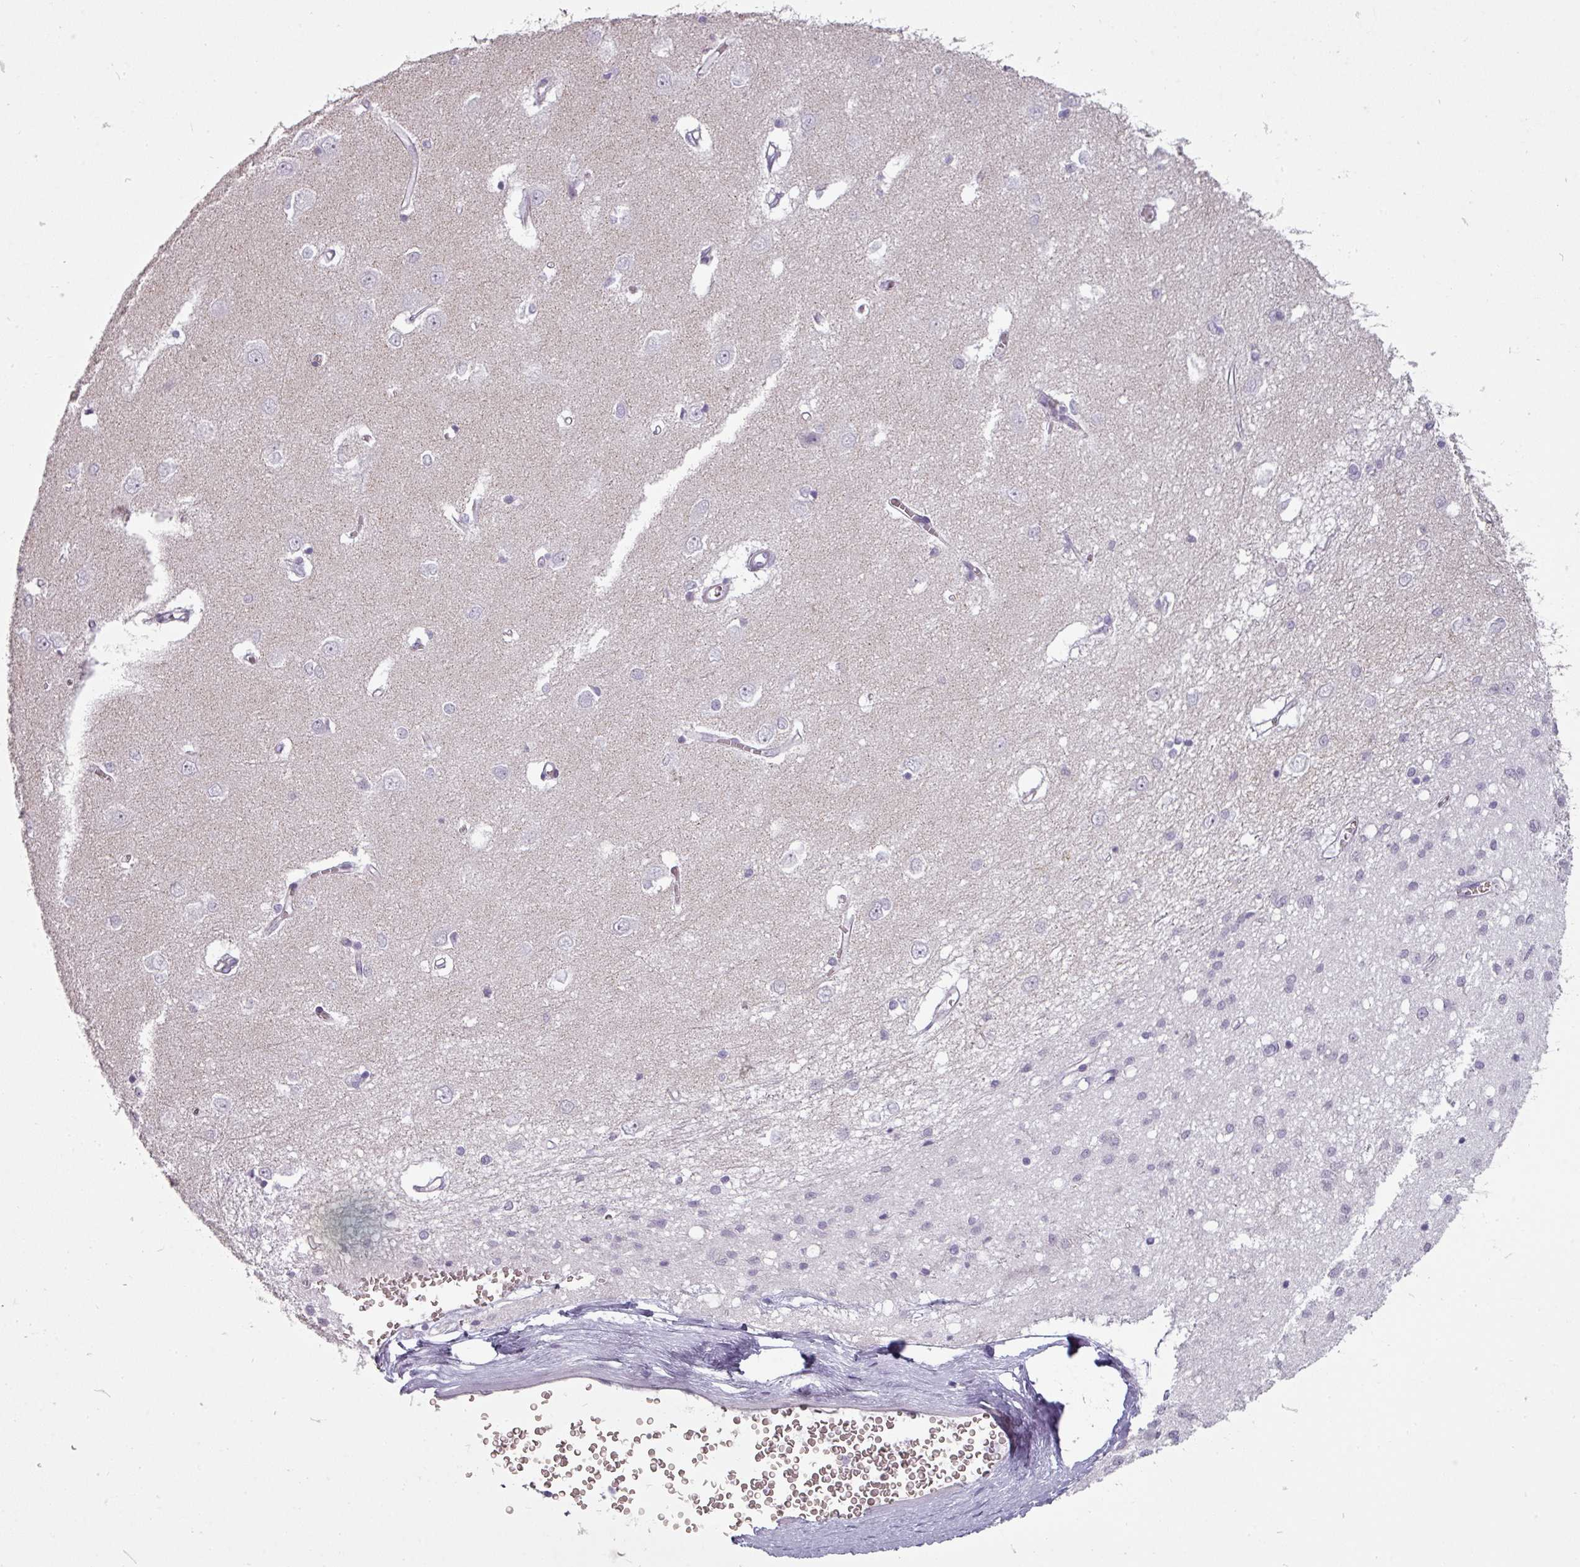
{"staining": {"intensity": "negative", "quantity": "none", "location": "none"}, "tissue": "caudate", "cell_type": "Glial cells", "image_type": "normal", "snomed": [{"axis": "morphology", "description": "Normal tissue, NOS"}, {"axis": "topography", "description": "Lateral ventricle wall"}], "caption": "Normal caudate was stained to show a protein in brown. There is no significant positivity in glial cells. Brightfield microscopy of IHC stained with DAB (brown) and hematoxylin (blue), captured at high magnification.", "gene": "CHRDL1", "patient": {"sex": "male", "age": 37}}